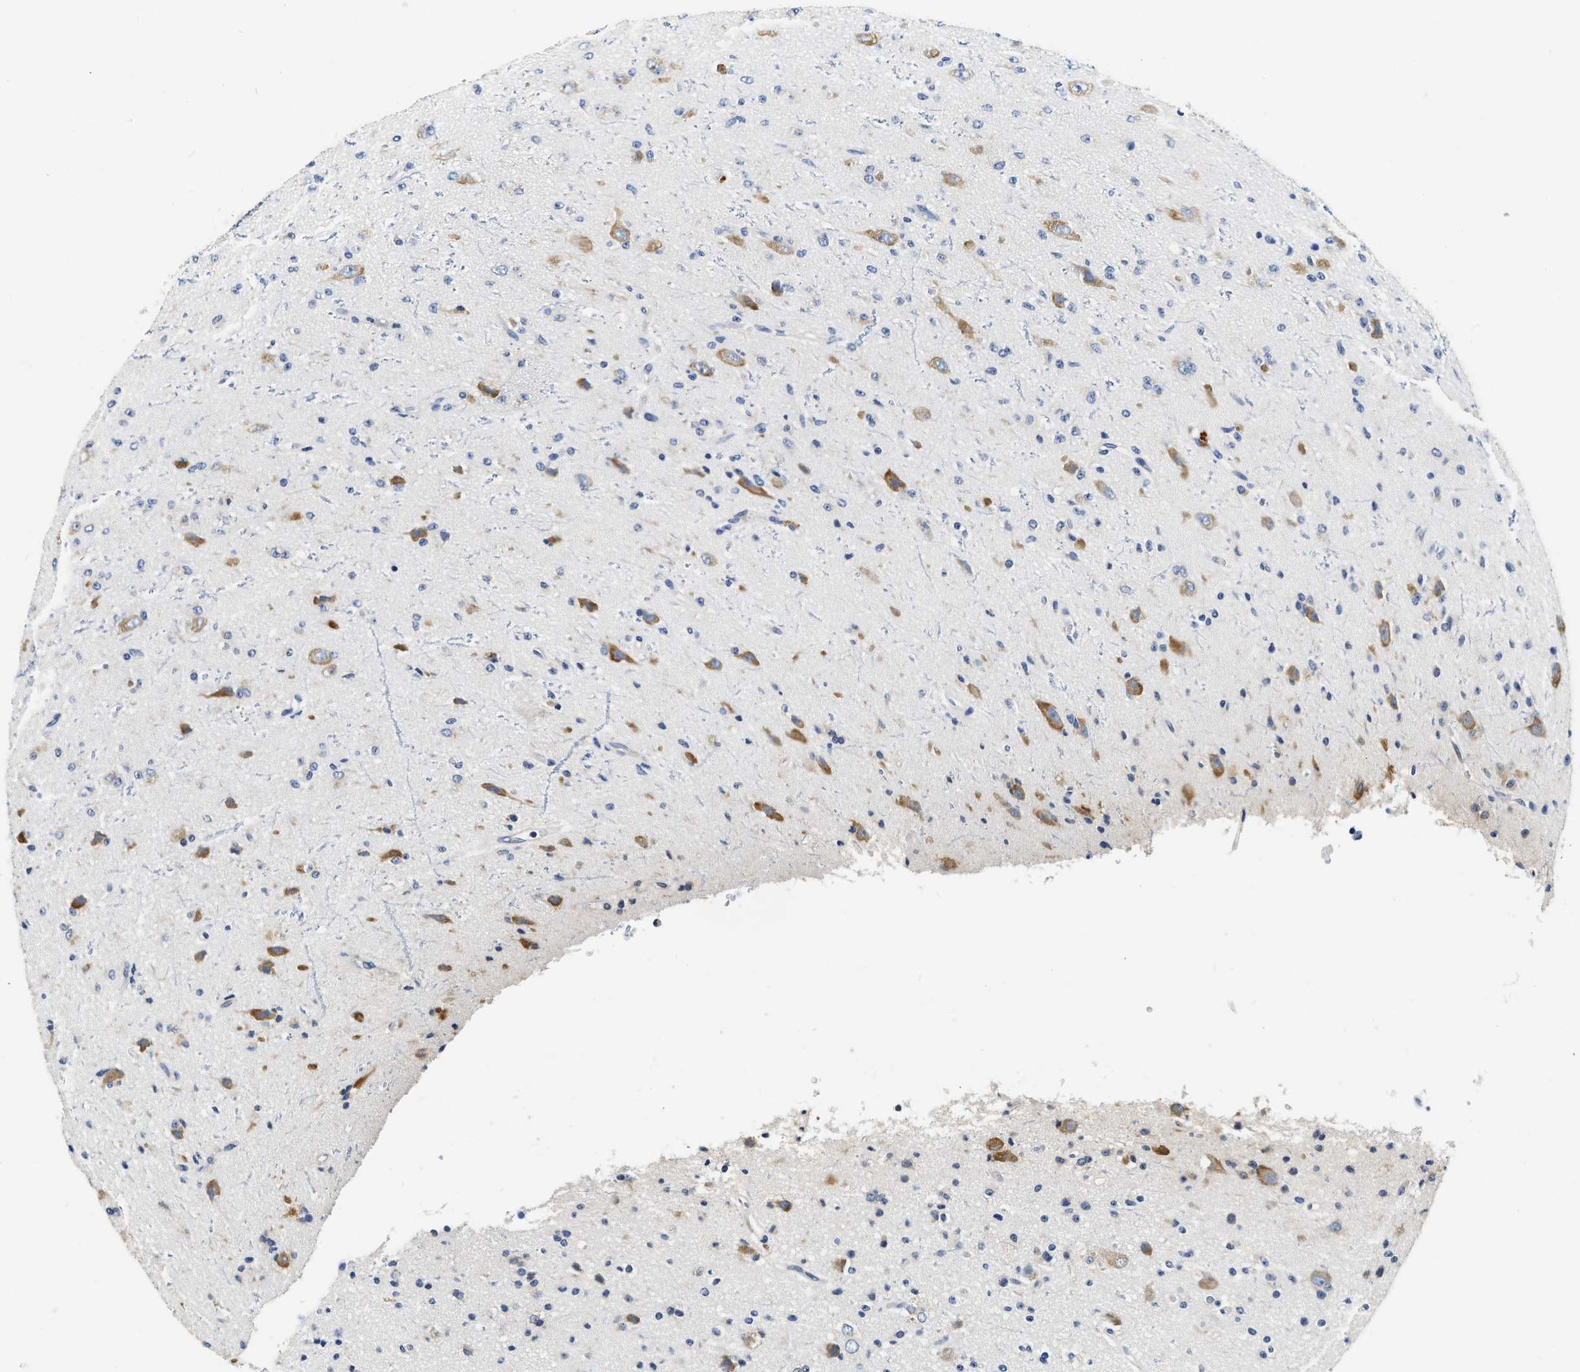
{"staining": {"intensity": "moderate", "quantity": "<25%", "location": "cytoplasmic/membranous"}, "tissue": "glioma", "cell_type": "Tumor cells", "image_type": "cancer", "snomed": [{"axis": "morphology", "description": "Glioma, malignant, High grade"}, {"axis": "topography", "description": "pancreas cauda"}], "caption": "Immunohistochemical staining of glioma shows moderate cytoplasmic/membranous protein staining in approximately <25% of tumor cells. (Brightfield microscopy of DAB IHC at high magnification).", "gene": "EIF2AK2", "patient": {"sex": "male", "age": 60}}